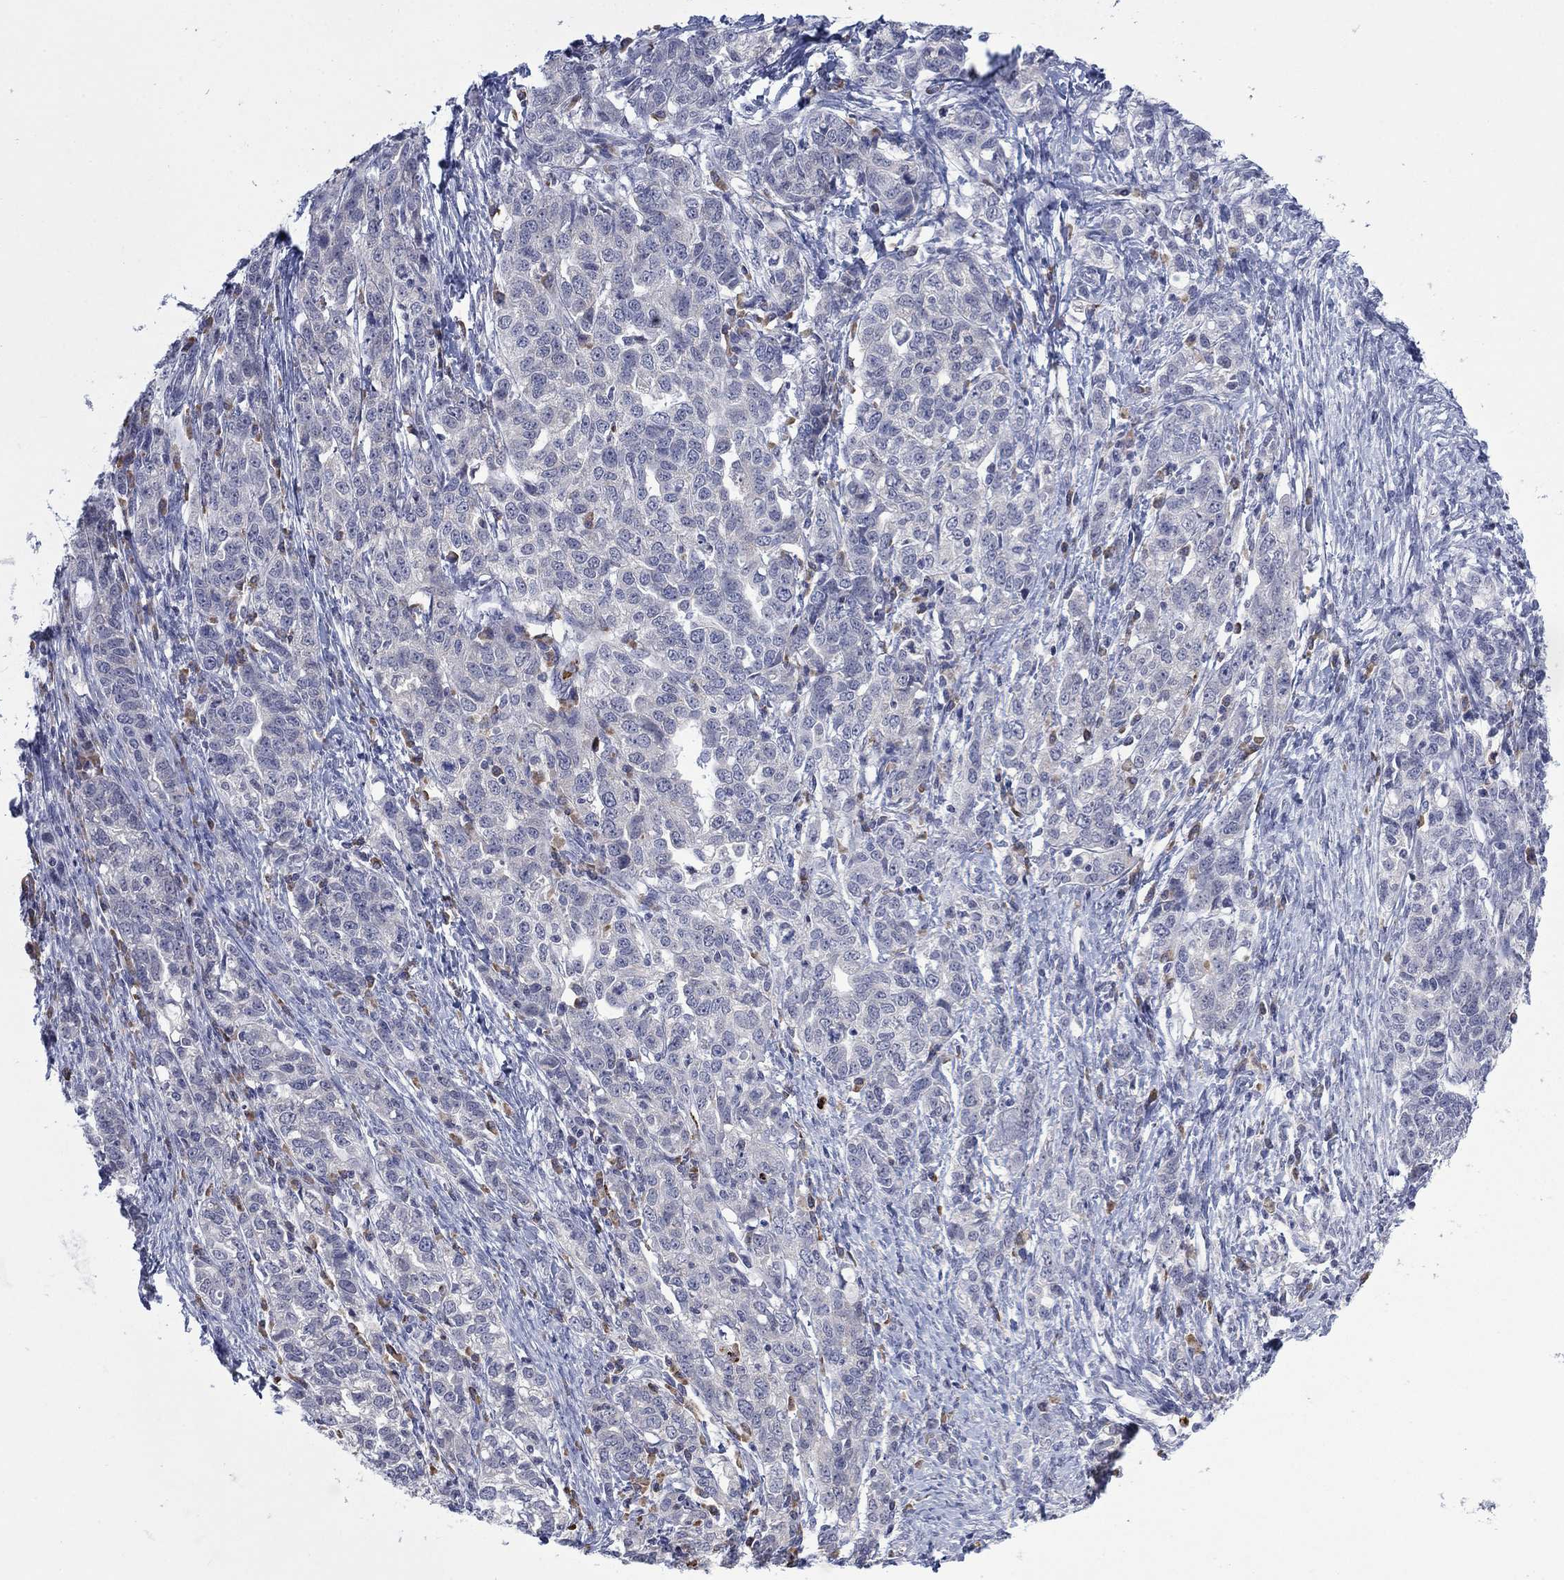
{"staining": {"intensity": "negative", "quantity": "none", "location": "none"}, "tissue": "ovarian cancer", "cell_type": "Tumor cells", "image_type": "cancer", "snomed": [{"axis": "morphology", "description": "Cystadenocarcinoma, serous, NOS"}, {"axis": "topography", "description": "Ovary"}], "caption": "Ovarian cancer stained for a protein using immunohistochemistry (IHC) shows no expression tumor cells.", "gene": "MTRFR", "patient": {"sex": "female", "age": 71}}